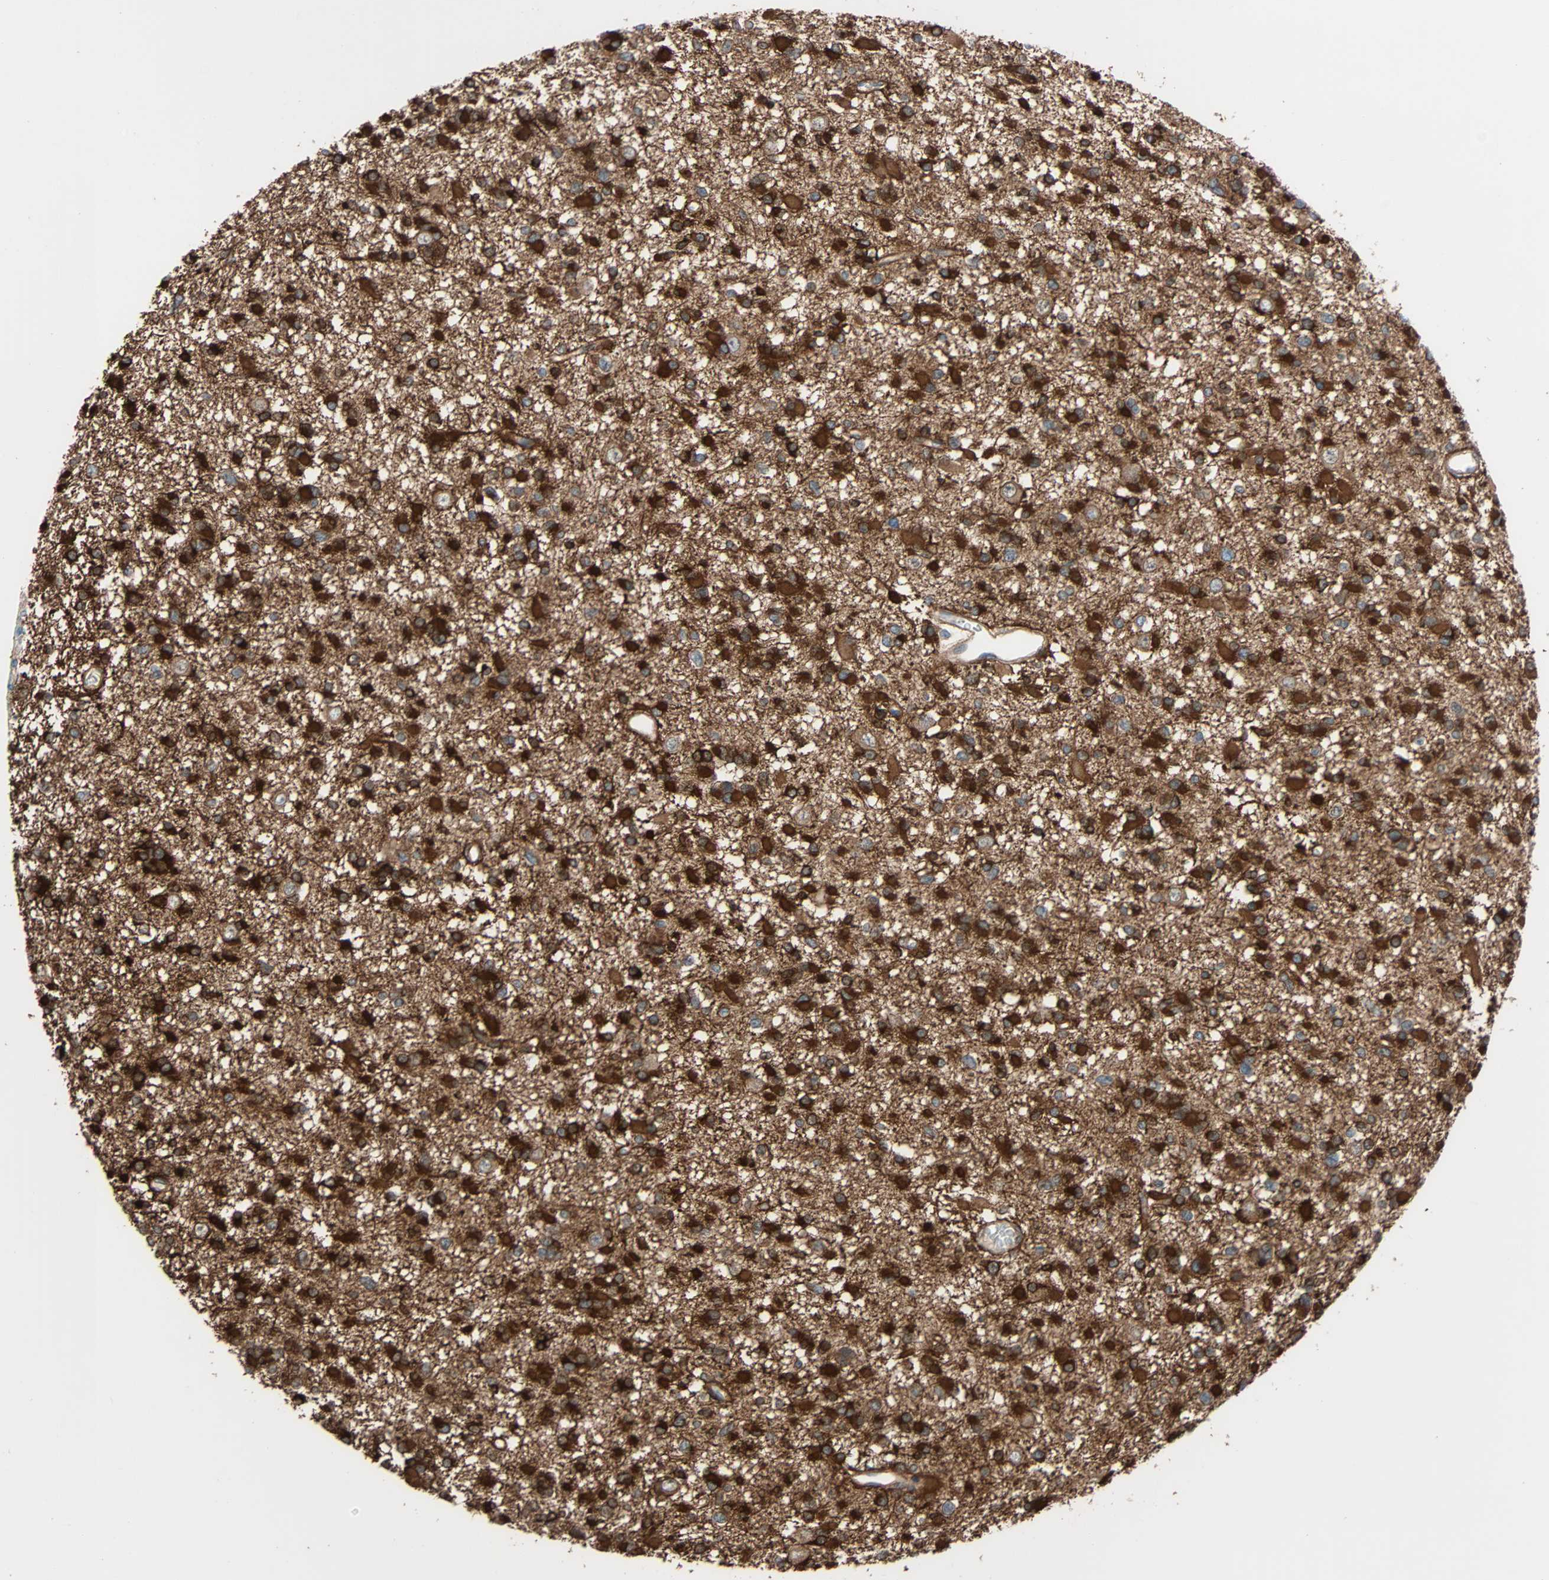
{"staining": {"intensity": "strong", "quantity": ">75%", "location": "cytoplasmic/membranous"}, "tissue": "glioma", "cell_type": "Tumor cells", "image_type": "cancer", "snomed": [{"axis": "morphology", "description": "Glioma, malignant, Low grade"}, {"axis": "topography", "description": "Brain"}], "caption": "Strong cytoplasmic/membranous protein staining is present in about >75% of tumor cells in malignant low-grade glioma.", "gene": "EPB41L2", "patient": {"sex": "female", "age": 22}}